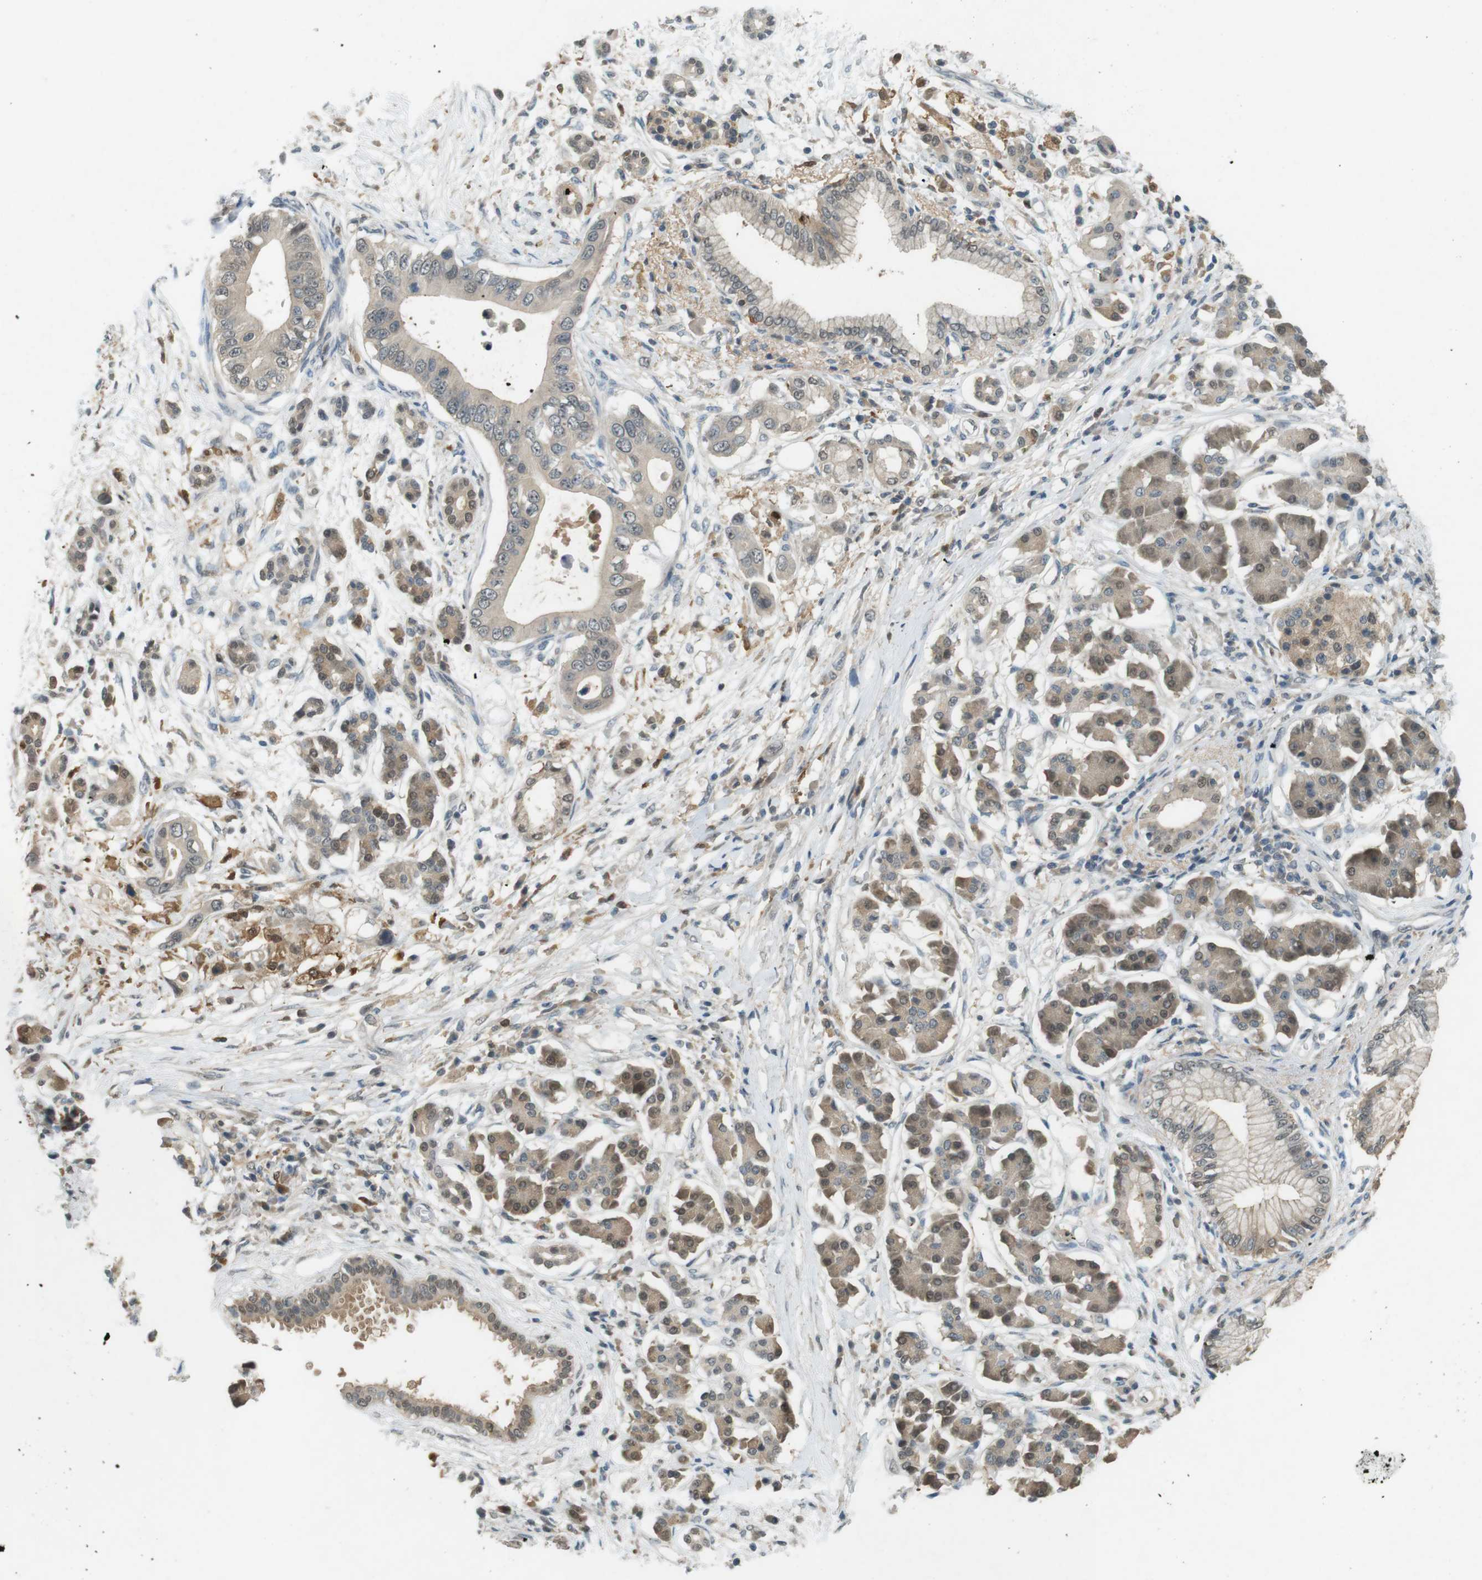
{"staining": {"intensity": "weak", "quantity": "25%-75%", "location": "cytoplasmic/membranous"}, "tissue": "pancreatic cancer", "cell_type": "Tumor cells", "image_type": "cancer", "snomed": [{"axis": "morphology", "description": "Adenocarcinoma, NOS"}, {"axis": "topography", "description": "Pancreas"}], "caption": "Immunohistochemical staining of adenocarcinoma (pancreatic) shows low levels of weak cytoplasmic/membranous protein staining in approximately 25%-75% of tumor cells.", "gene": "CDK14", "patient": {"sex": "male", "age": 77}}